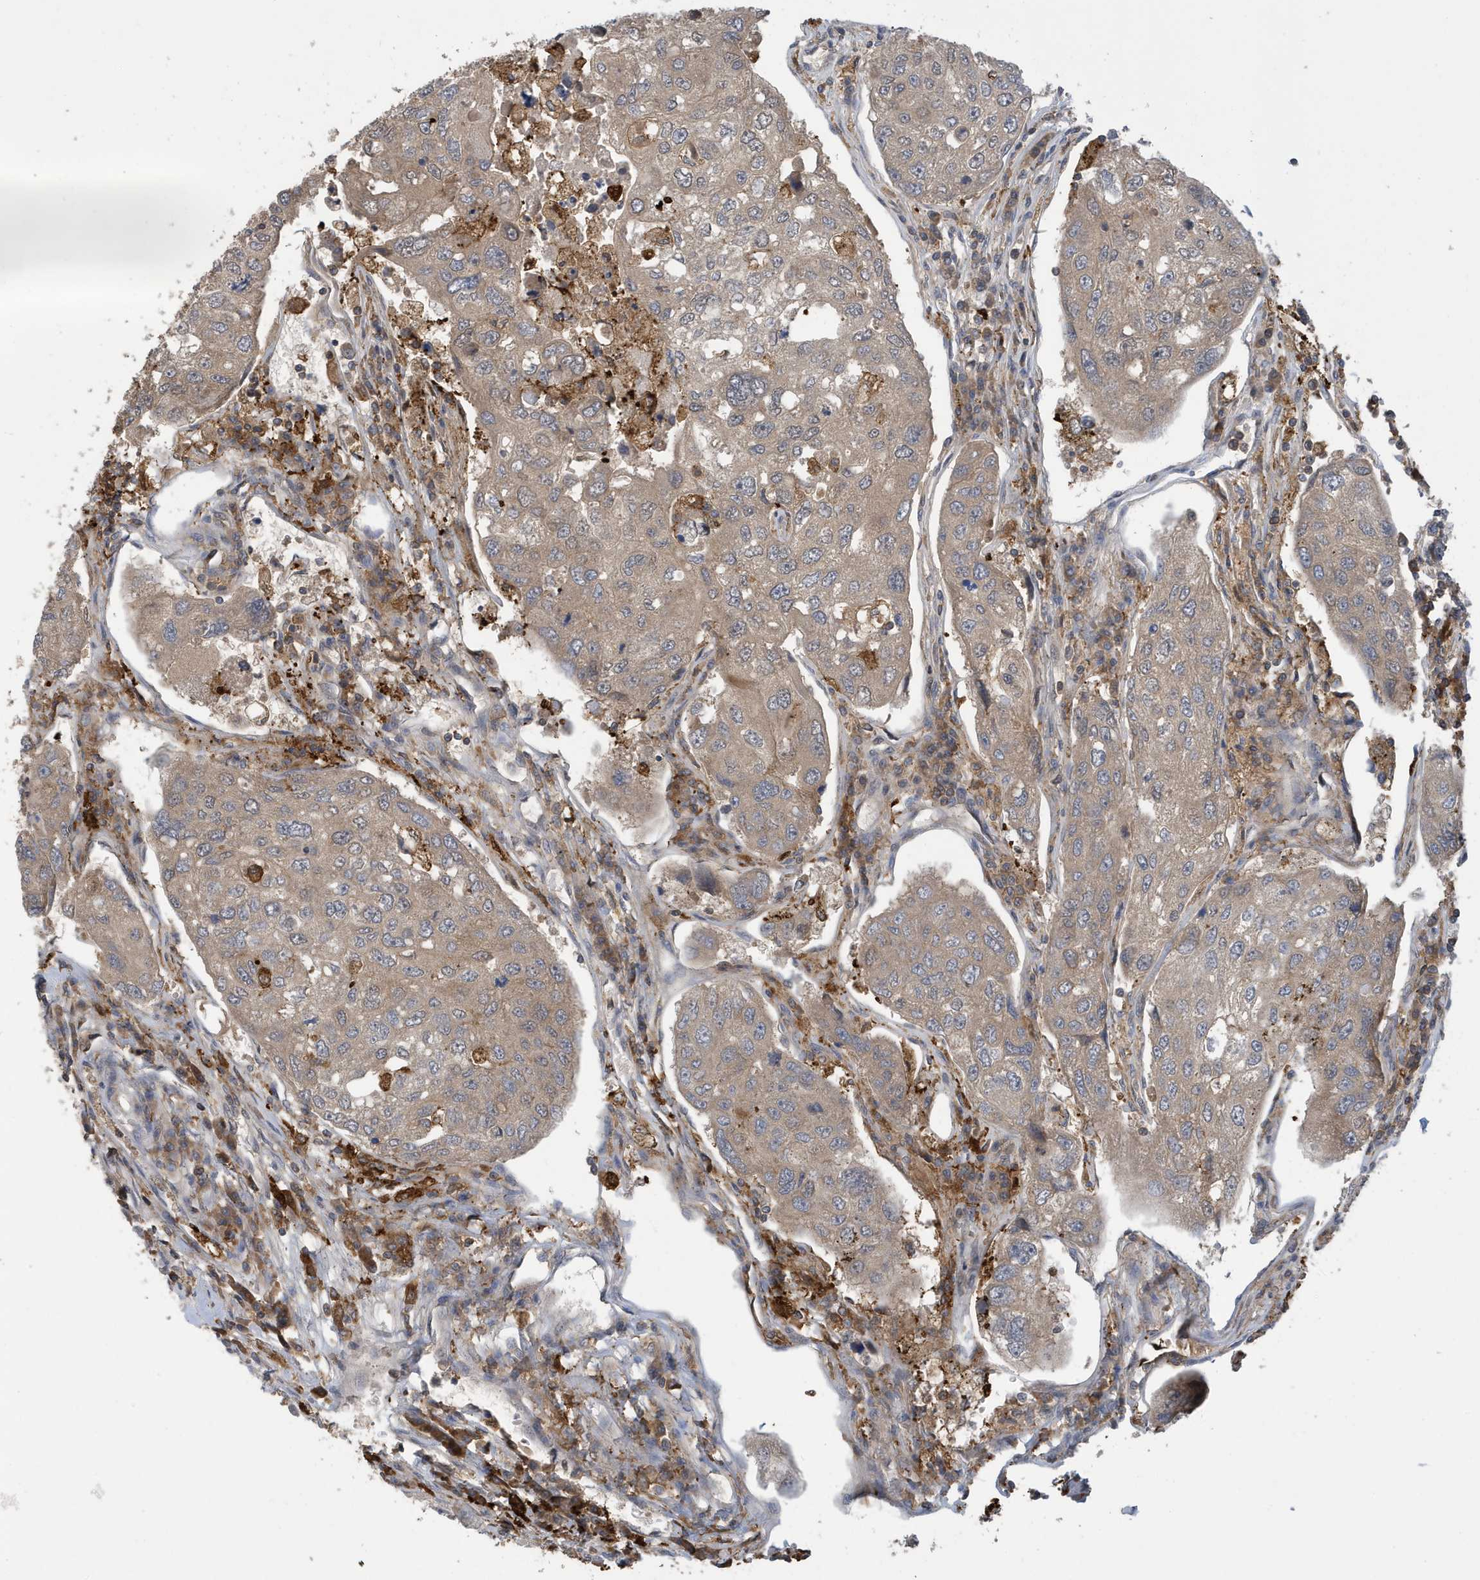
{"staining": {"intensity": "weak", "quantity": "25%-75%", "location": "cytoplasmic/membranous"}, "tissue": "urothelial cancer", "cell_type": "Tumor cells", "image_type": "cancer", "snomed": [{"axis": "morphology", "description": "Urothelial carcinoma, High grade"}, {"axis": "topography", "description": "Lymph node"}, {"axis": "topography", "description": "Urinary bladder"}], "caption": "This photomicrograph shows immunohistochemistry staining of human urothelial cancer, with low weak cytoplasmic/membranous staining in approximately 25%-75% of tumor cells.", "gene": "NSUN3", "patient": {"sex": "male", "age": 51}}